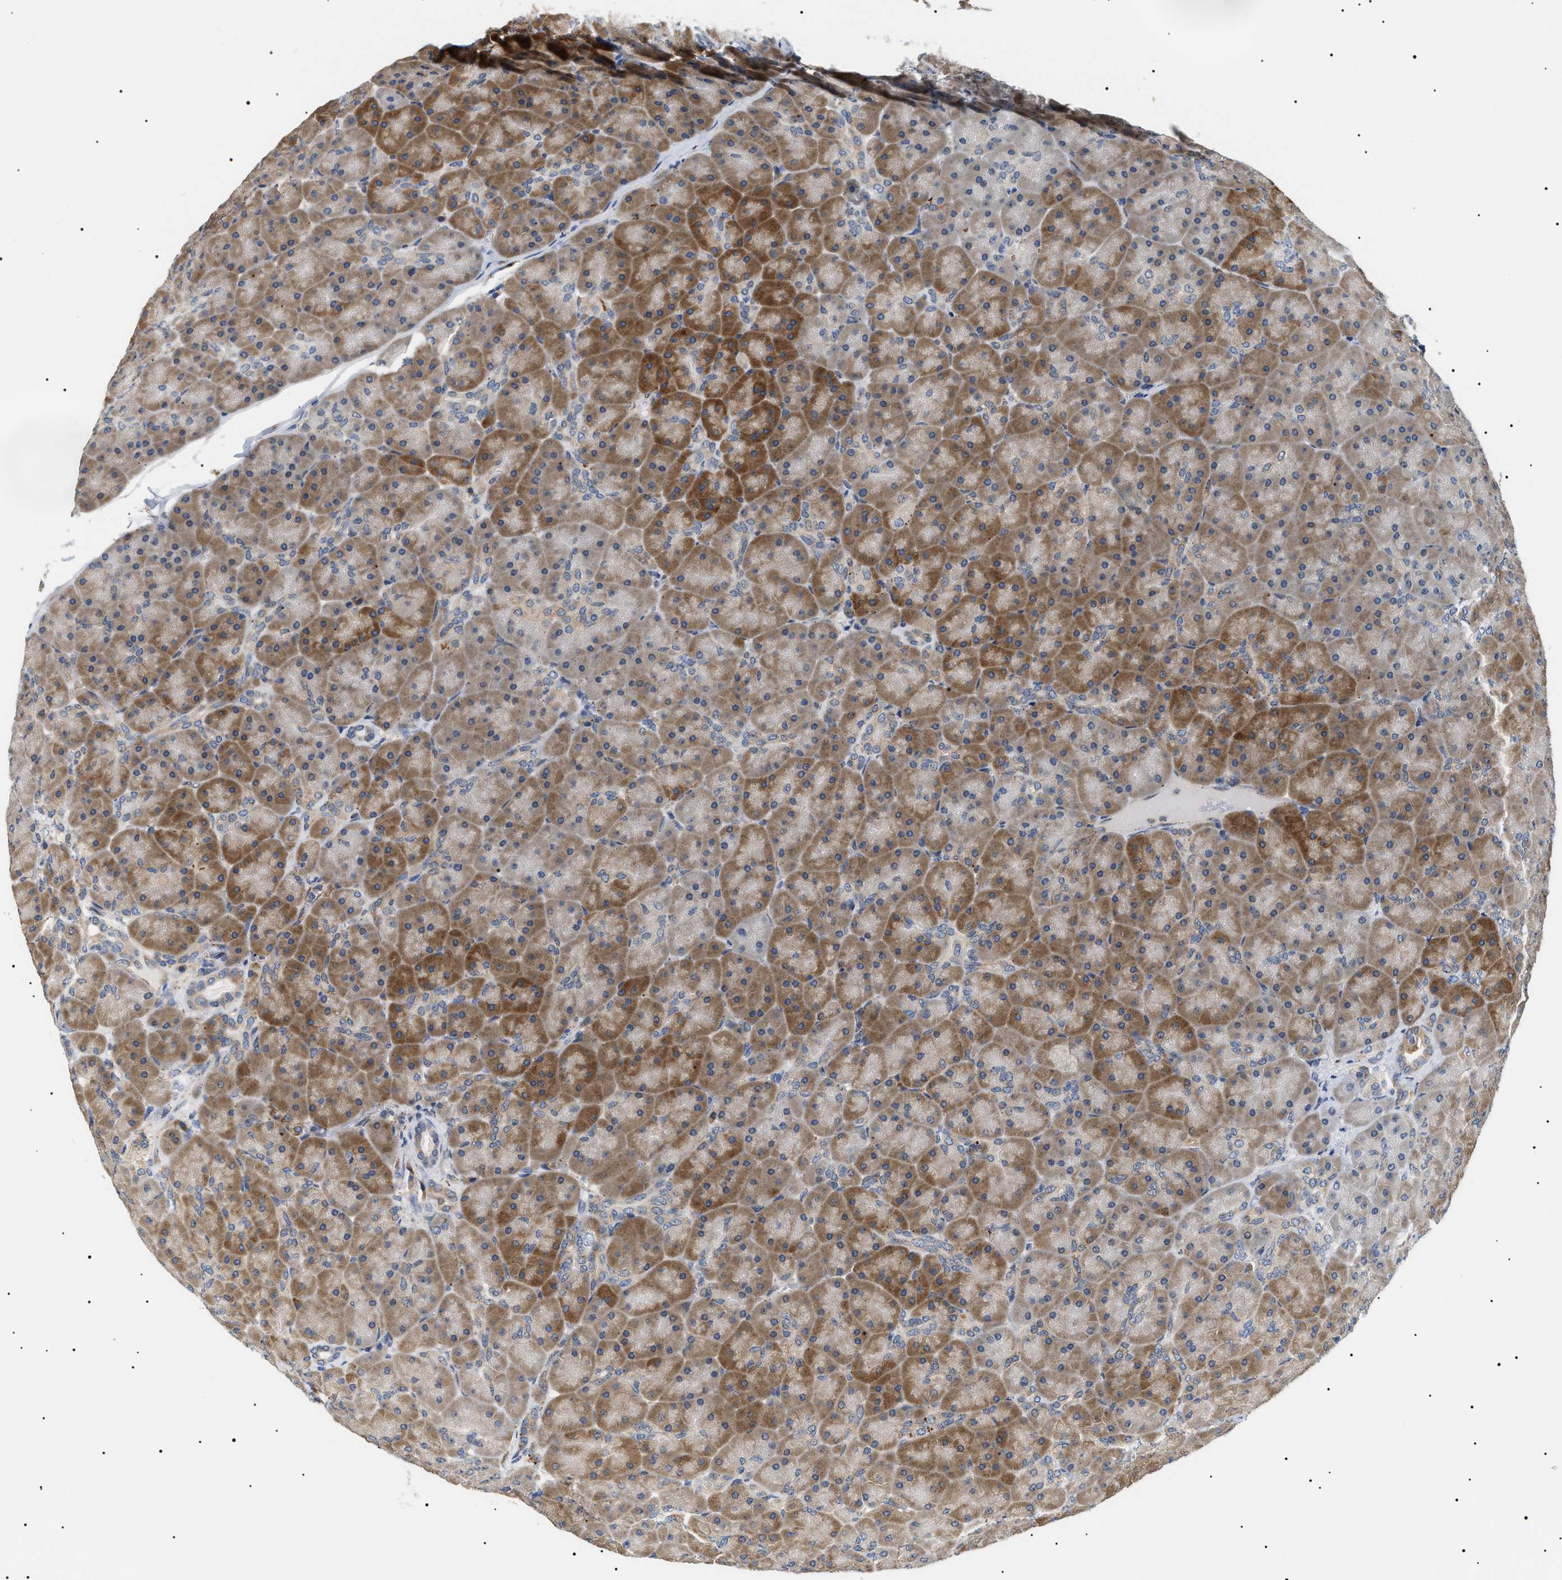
{"staining": {"intensity": "moderate", "quantity": ">75%", "location": "cytoplasmic/membranous"}, "tissue": "pancreas", "cell_type": "Exocrine glandular cells", "image_type": "normal", "snomed": [{"axis": "morphology", "description": "Normal tissue, NOS"}, {"axis": "topography", "description": "Pancreas"}], "caption": "Normal pancreas demonstrates moderate cytoplasmic/membranous staining in approximately >75% of exocrine glandular cells.", "gene": "HSD17B11", "patient": {"sex": "male", "age": 66}}